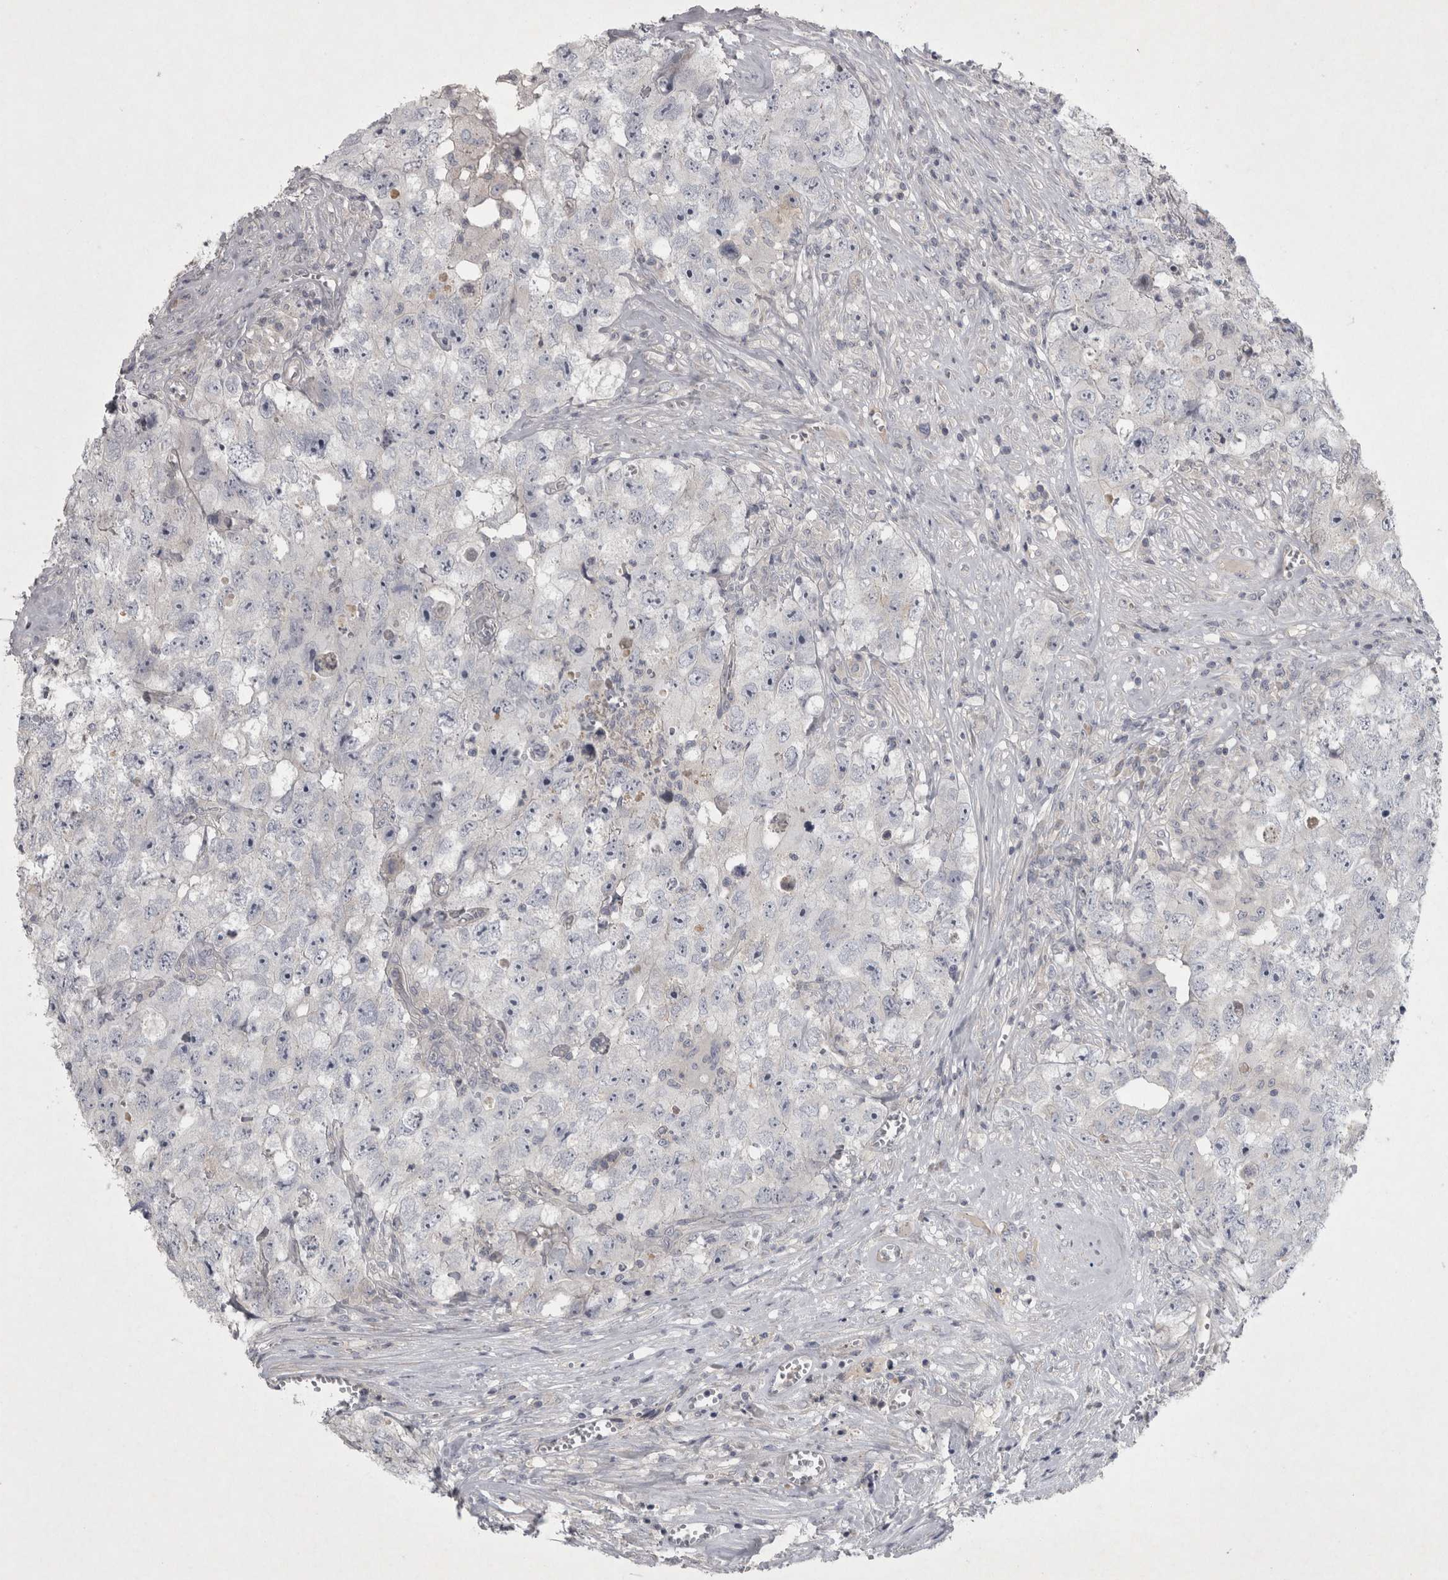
{"staining": {"intensity": "negative", "quantity": "none", "location": "none"}, "tissue": "testis cancer", "cell_type": "Tumor cells", "image_type": "cancer", "snomed": [{"axis": "morphology", "description": "Seminoma, NOS"}, {"axis": "morphology", "description": "Carcinoma, Embryonal, NOS"}, {"axis": "topography", "description": "Testis"}], "caption": "Testis cancer (seminoma) was stained to show a protein in brown. There is no significant expression in tumor cells.", "gene": "ENPP7", "patient": {"sex": "male", "age": 43}}